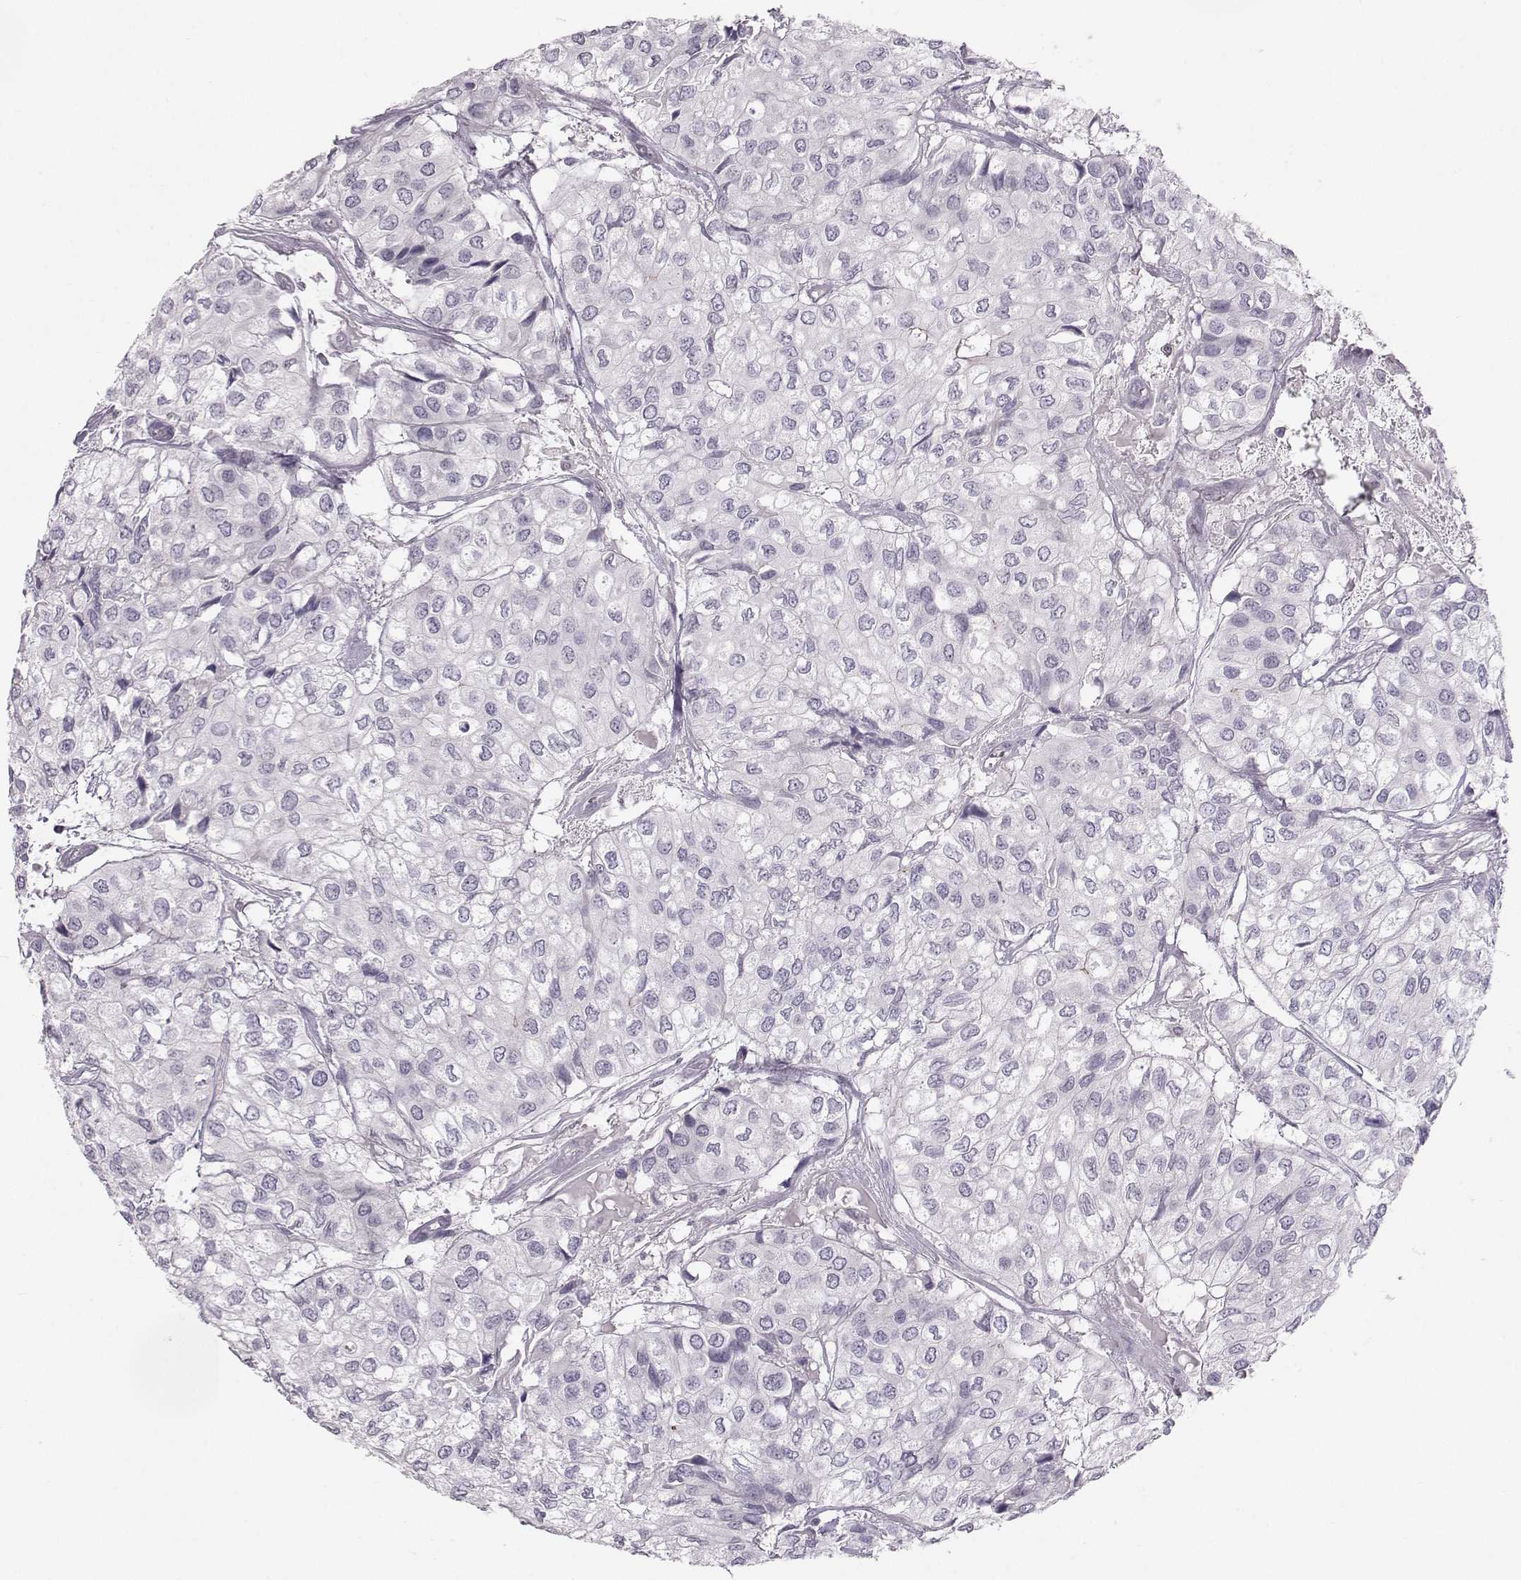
{"staining": {"intensity": "negative", "quantity": "none", "location": "none"}, "tissue": "urothelial cancer", "cell_type": "Tumor cells", "image_type": "cancer", "snomed": [{"axis": "morphology", "description": "Urothelial carcinoma, High grade"}, {"axis": "topography", "description": "Urinary bladder"}], "caption": "Tumor cells show no significant protein positivity in urothelial carcinoma (high-grade).", "gene": "MAST1", "patient": {"sex": "male", "age": 73}}